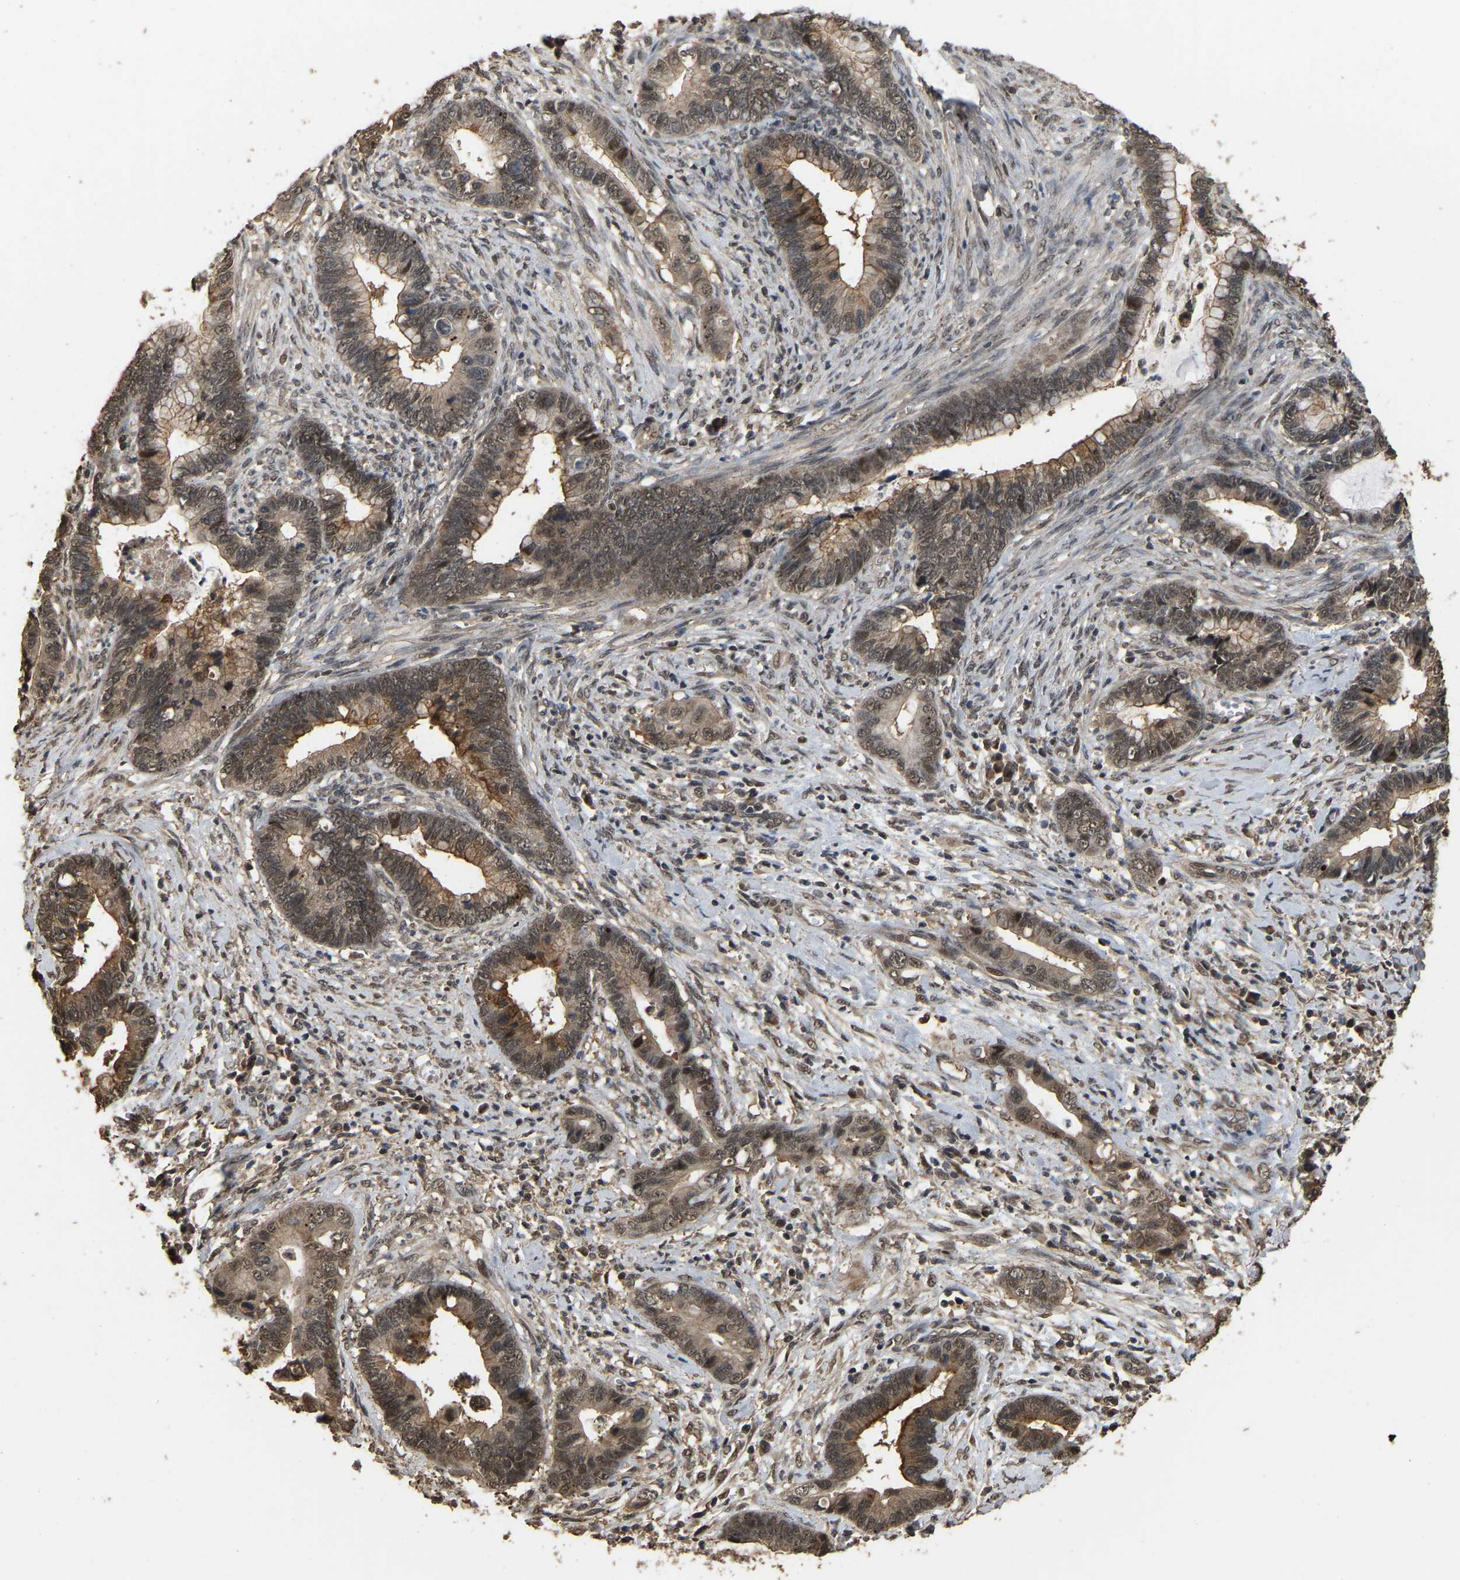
{"staining": {"intensity": "moderate", "quantity": ">75%", "location": "cytoplasmic/membranous"}, "tissue": "cervical cancer", "cell_type": "Tumor cells", "image_type": "cancer", "snomed": [{"axis": "morphology", "description": "Adenocarcinoma, NOS"}, {"axis": "topography", "description": "Cervix"}], "caption": "Protein expression analysis of human cervical cancer reveals moderate cytoplasmic/membranous staining in approximately >75% of tumor cells. (Brightfield microscopy of DAB IHC at high magnification).", "gene": "ARHGAP23", "patient": {"sex": "female", "age": 44}}